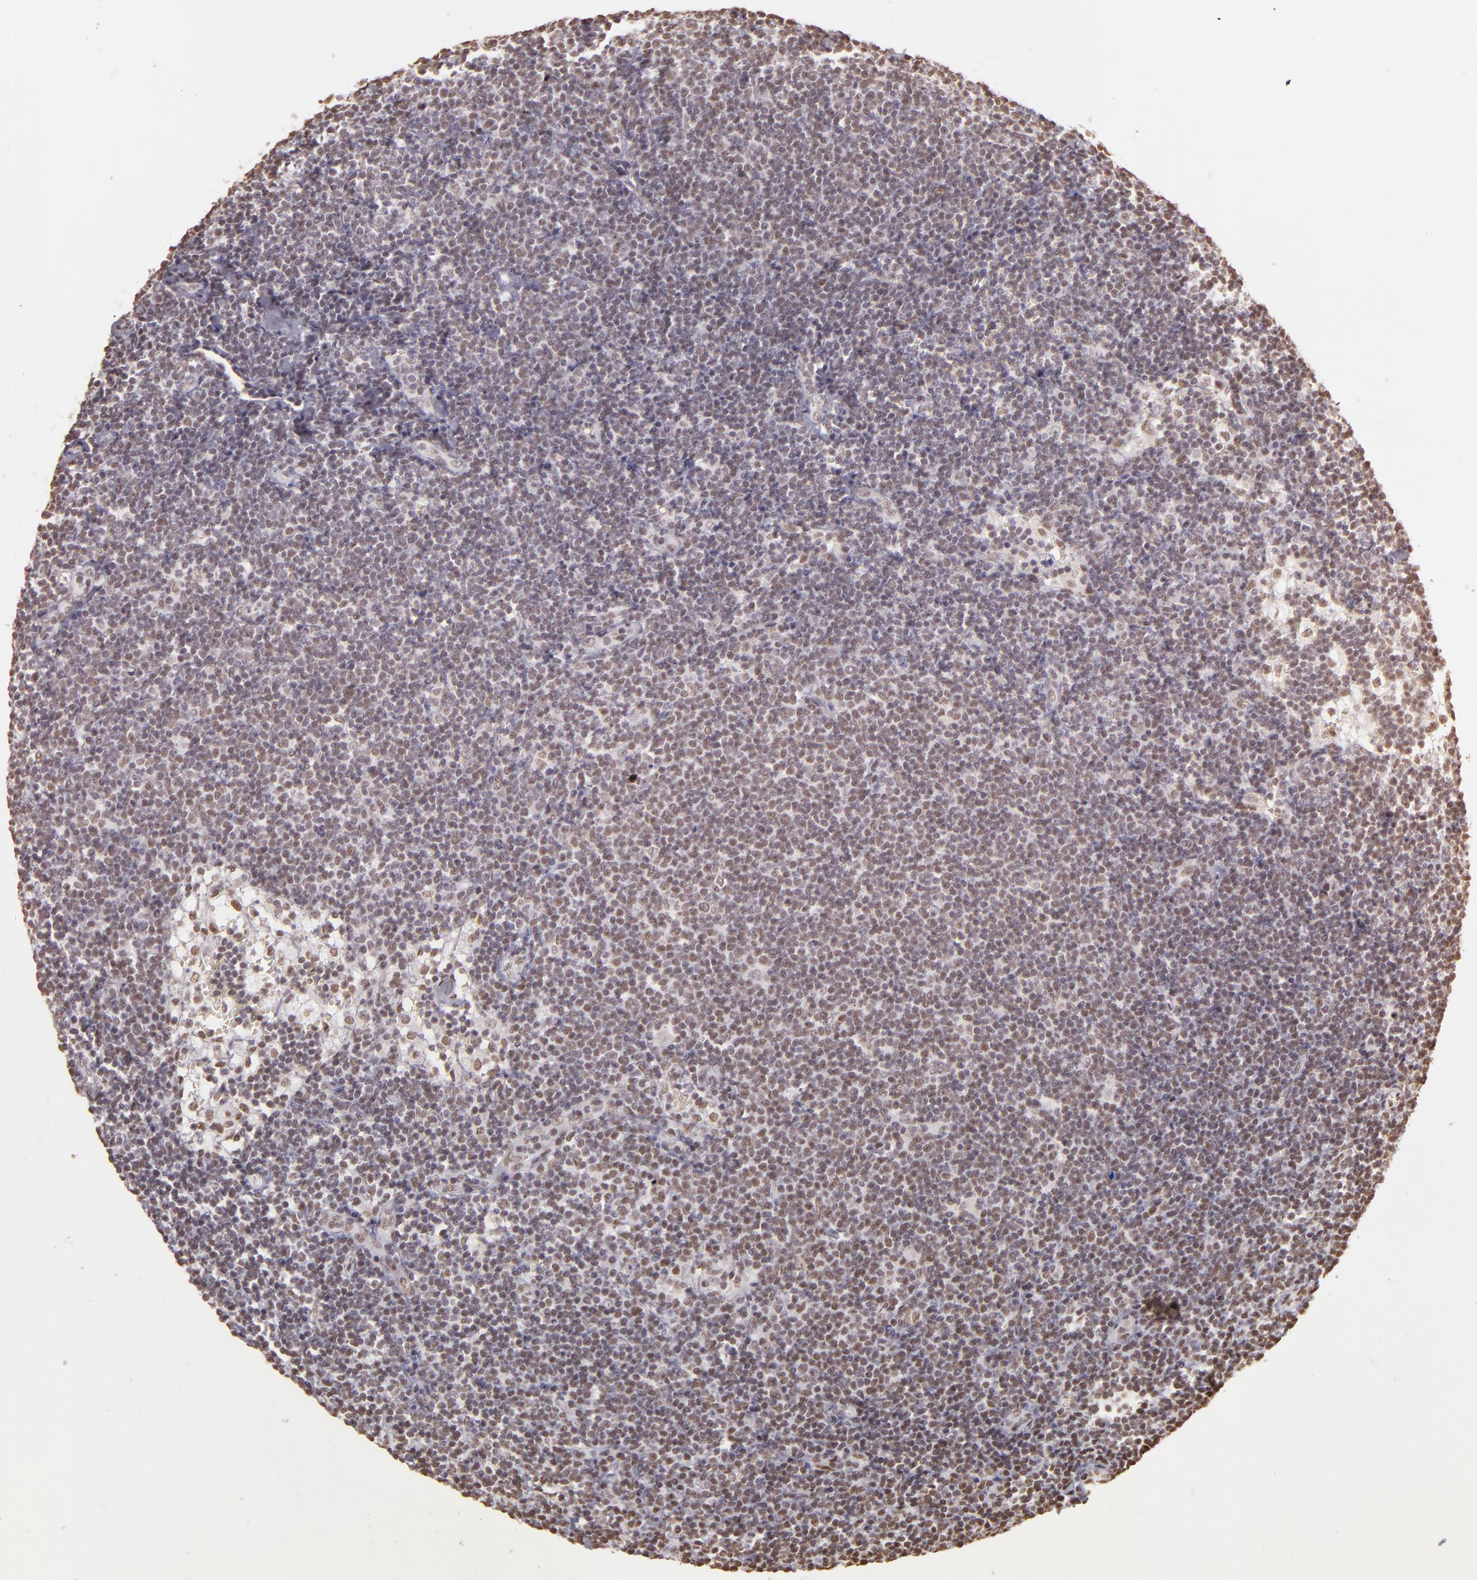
{"staining": {"intensity": "weak", "quantity": ">75%", "location": "nuclear"}, "tissue": "lymphoma", "cell_type": "Tumor cells", "image_type": "cancer", "snomed": [{"axis": "morphology", "description": "Malignant lymphoma, non-Hodgkin's type, Low grade"}, {"axis": "topography", "description": "Lymph node"}], "caption": "This photomicrograph displays lymphoma stained with immunohistochemistry to label a protein in brown. The nuclear of tumor cells show weak positivity for the protein. Nuclei are counter-stained blue.", "gene": "PAPOLA", "patient": {"sex": "male", "age": 65}}